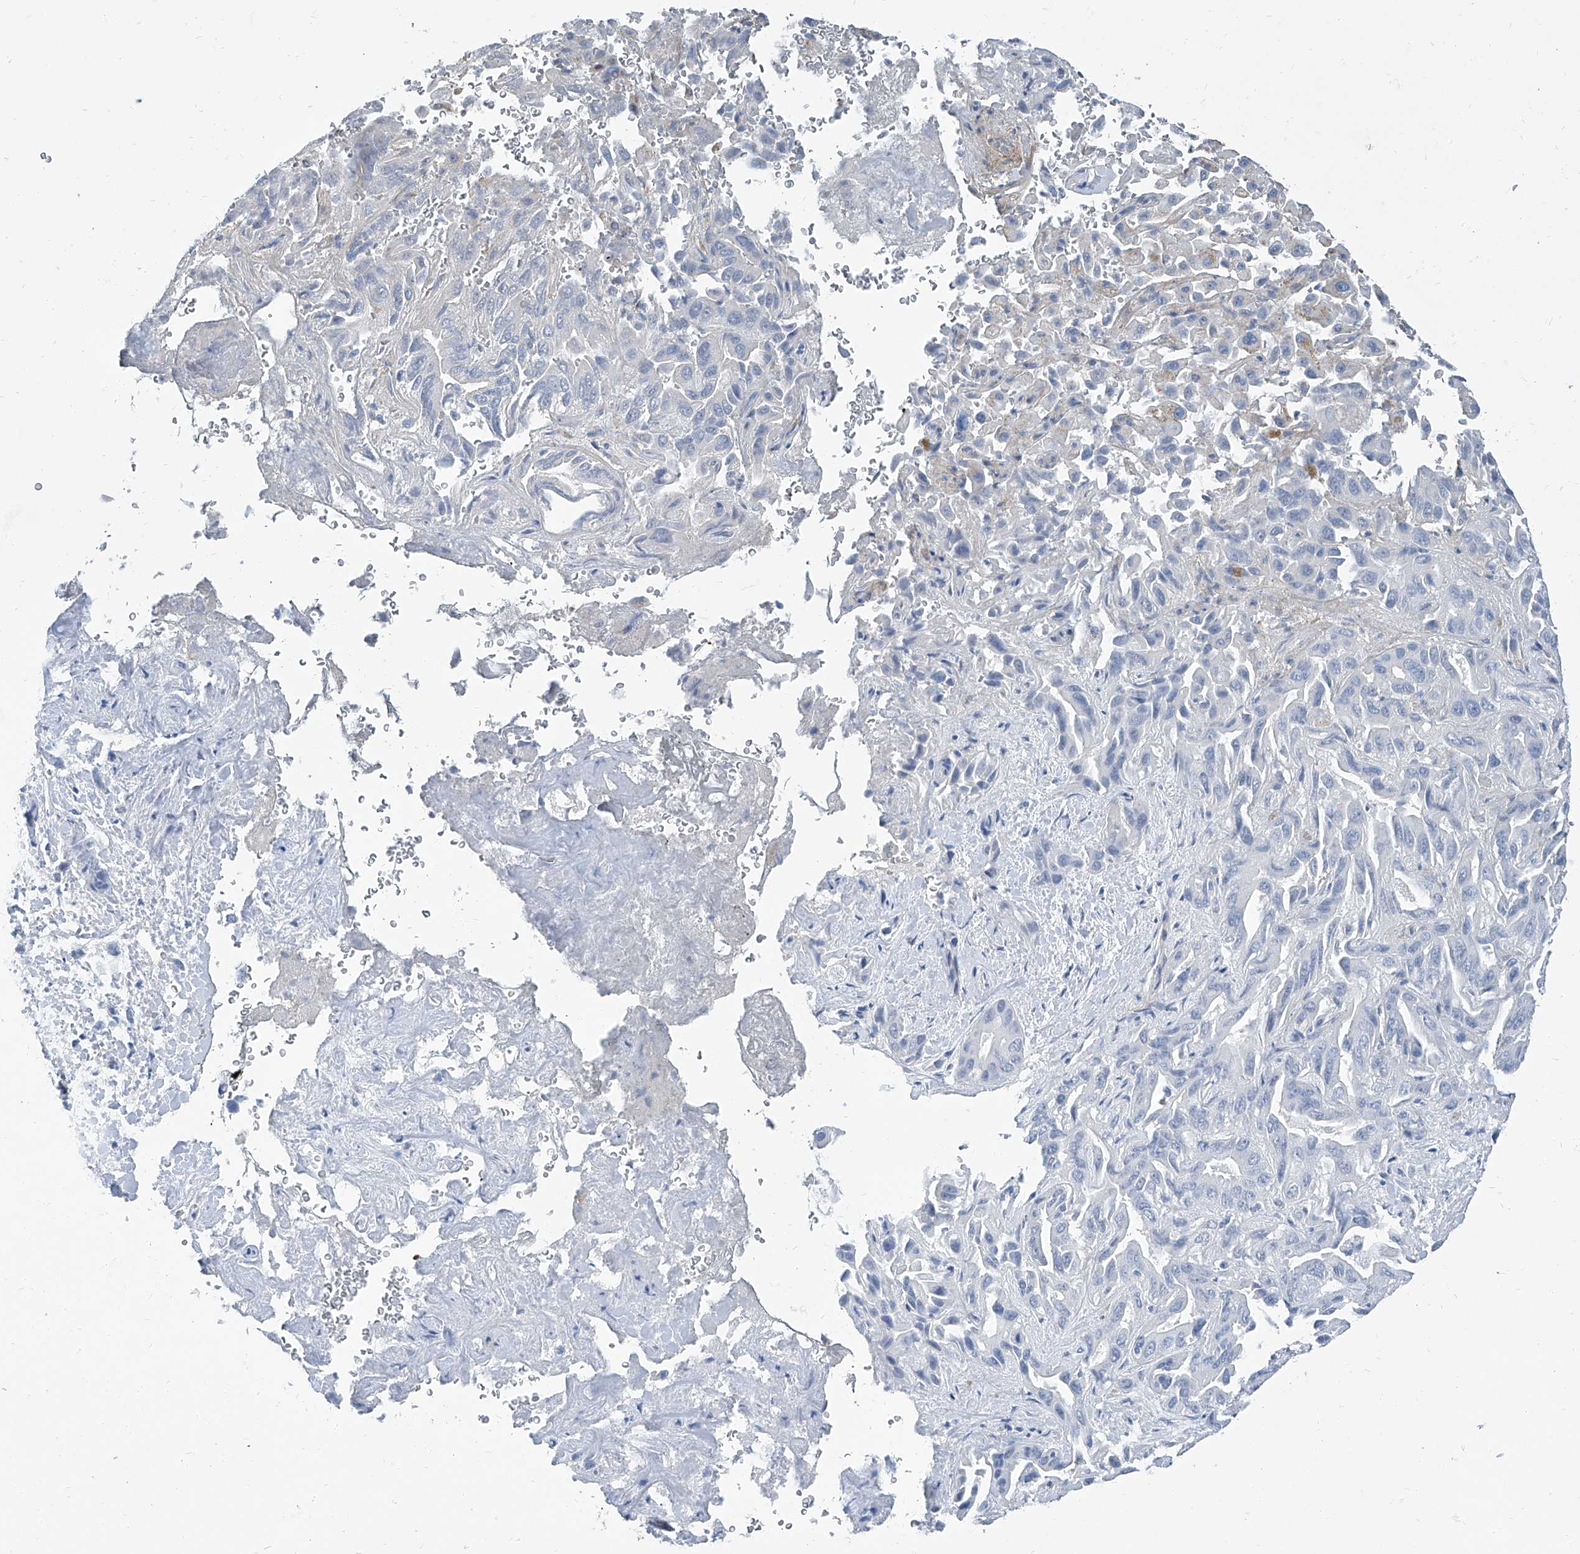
{"staining": {"intensity": "negative", "quantity": "none", "location": "none"}, "tissue": "liver cancer", "cell_type": "Tumor cells", "image_type": "cancer", "snomed": [{"axis": "morphology", "description": "Cholangiocarcinoma"}, {"axis": "topography", "description": "Liver"}], "caption": "IHC photomicrograph of neoplastic tissue: liver cancer (cholangiocarcinoma) stained with DAB (3,3'-diaminobenzidine) displays no significant protein expression in tumor cells. (DAB (3,3'-diaminobenzidine) immunohistochemistry (IHC), high magnification).", "gene": "HOXA3", "patient": {"sex": "female", "age": 52}}